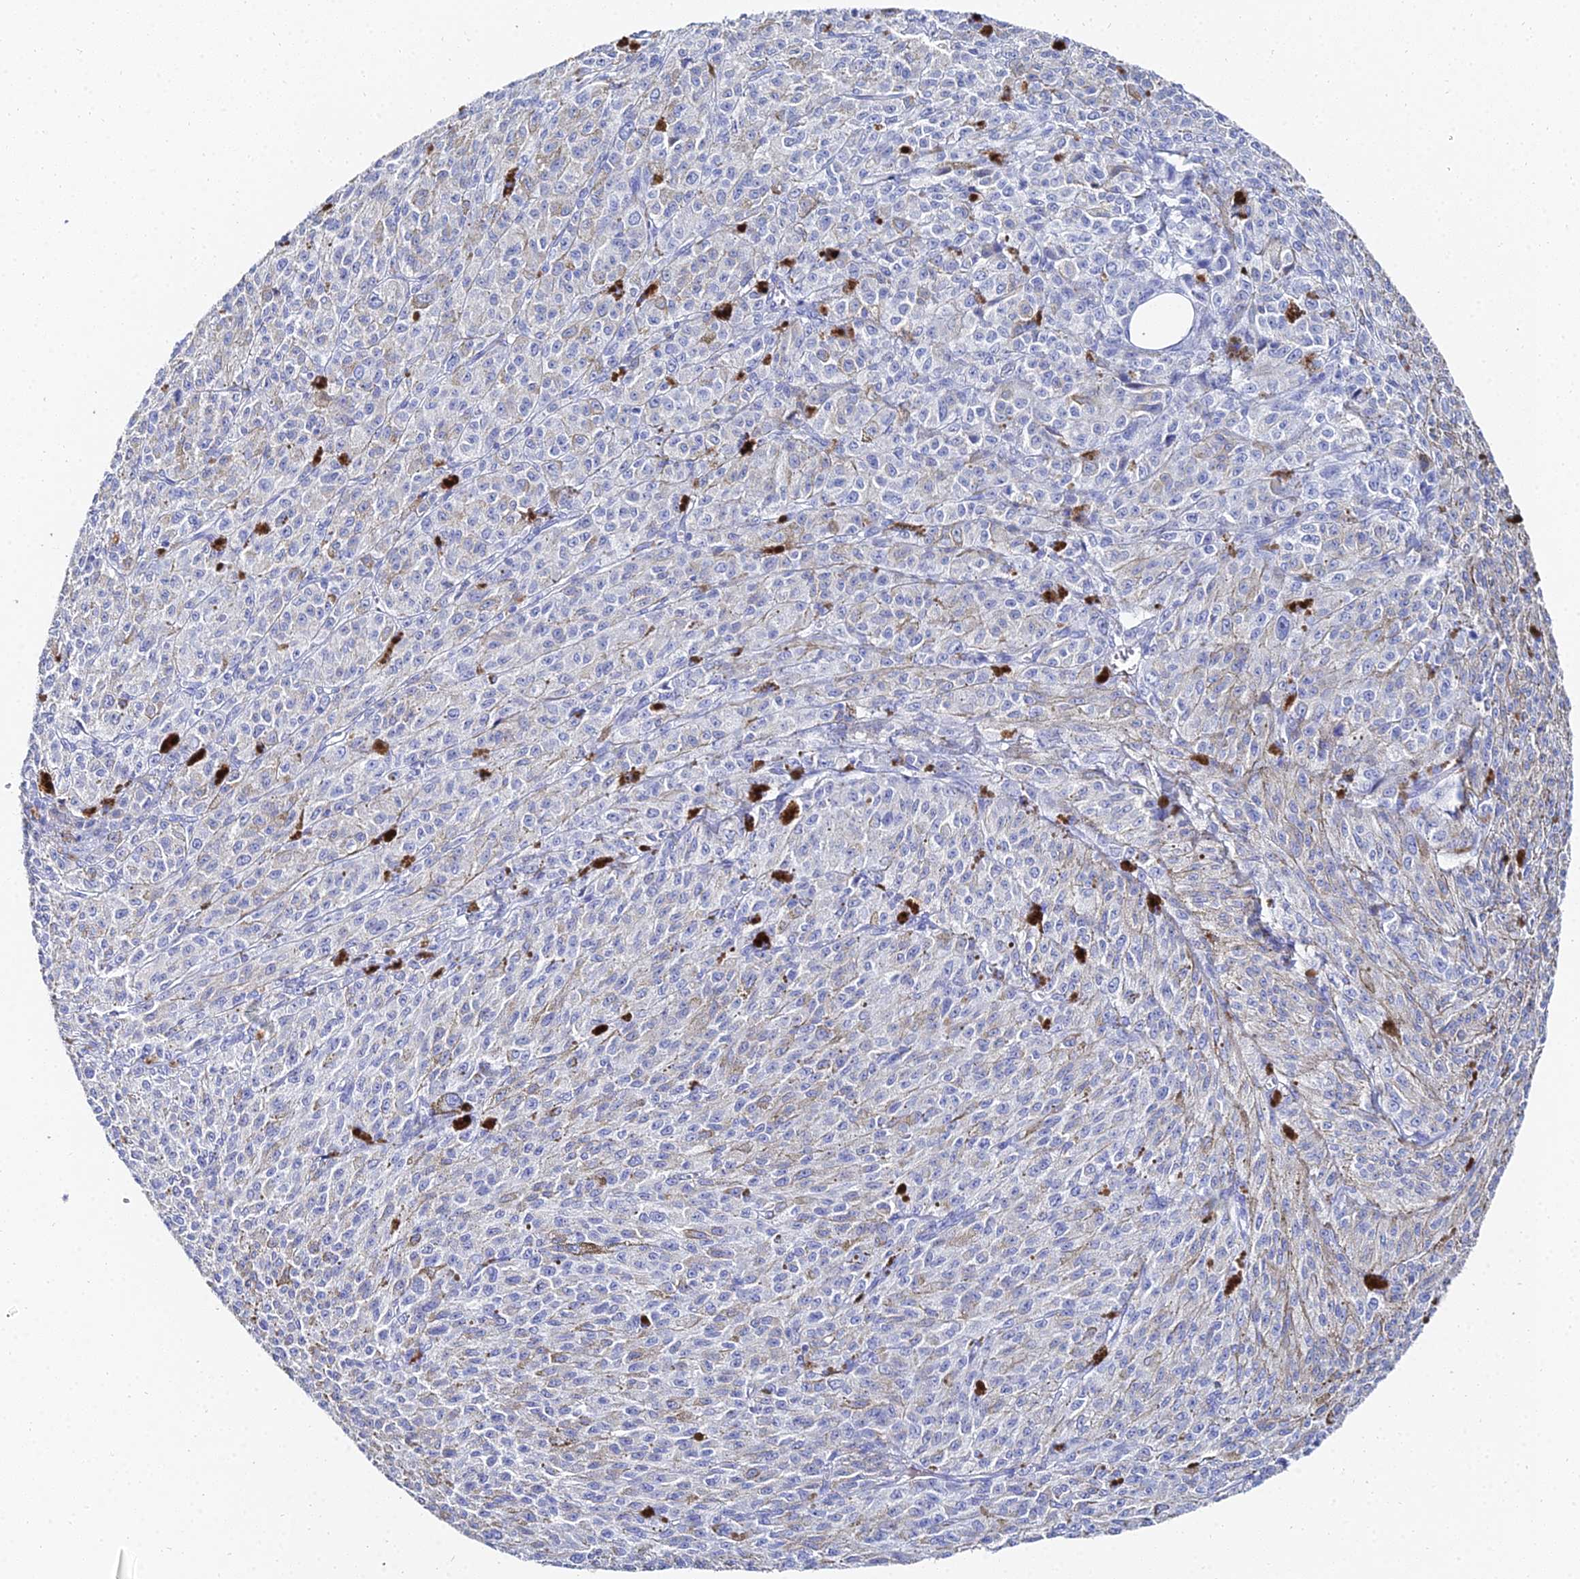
{"staining": {"intensity": "negative", "quantity": "none", "location": "none"}, "tissue": "melanoma", "cell_type": "Tumor cells", "image_type": "cancer", "snomed": [{"axis": "morphology", "description": "Malignant melanoma, NOS"}, {"axis": "topography", "description": "Skin"}], "caption": "Immunohistochemical staining of malignant melanoma shows no significant positivity in tumor cells.", "gene": "KRT17", "patient": {"sex": "female", "age": 52}}